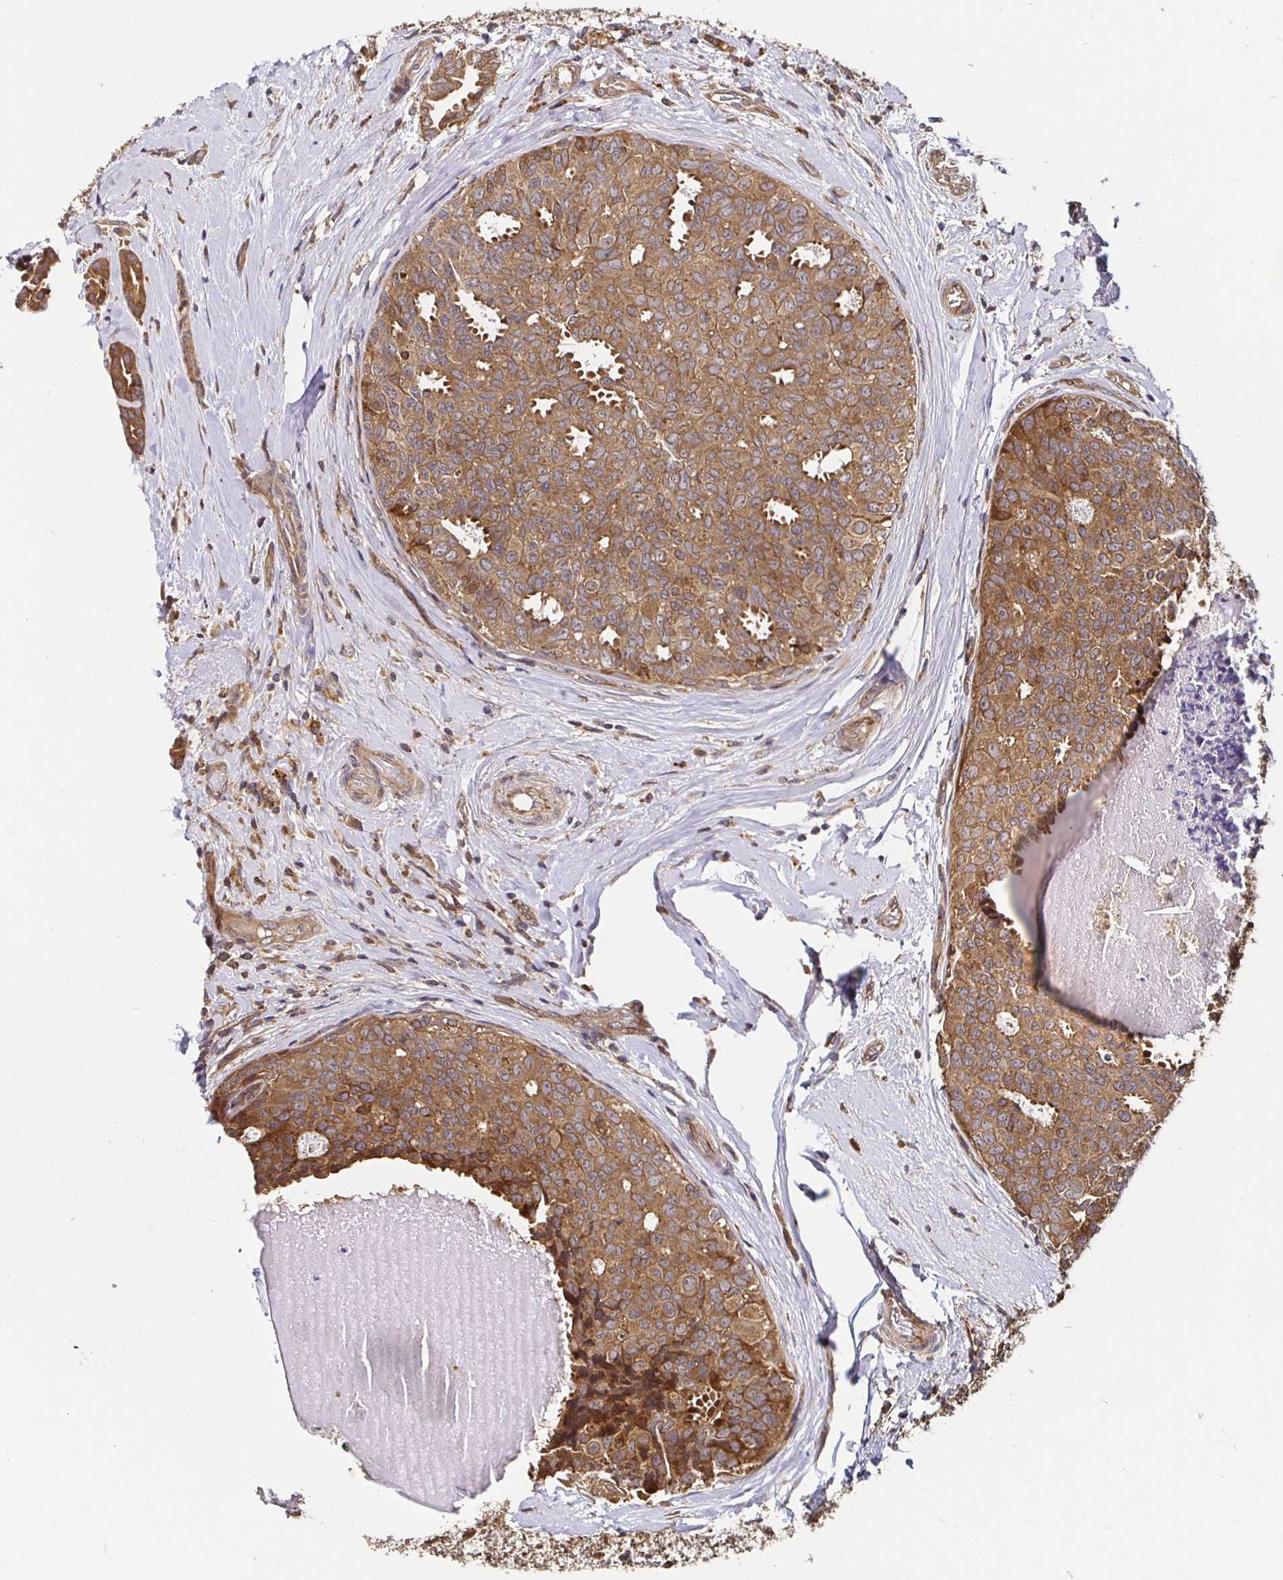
{"staining": {"intensity": "moderate", "quantity": ">75%", "location": "cytoplasmic/membranous"}, "tissue": "breast cancer", "cell_type": "Tumor cells", "image_type": "cancer", "snomed": [{"axis": "morphology", "description": "Duct carcinoma"}, {"axis": "topography", "description": "Breast"}], "caption": "A brown stain highlights moderate cytoplasmic/membranous staining of a protein in breast infiltrating ductal carcinoma tumor cells.", "gene": "MLST8", "patient": {"sex": "female", "age": 45}}